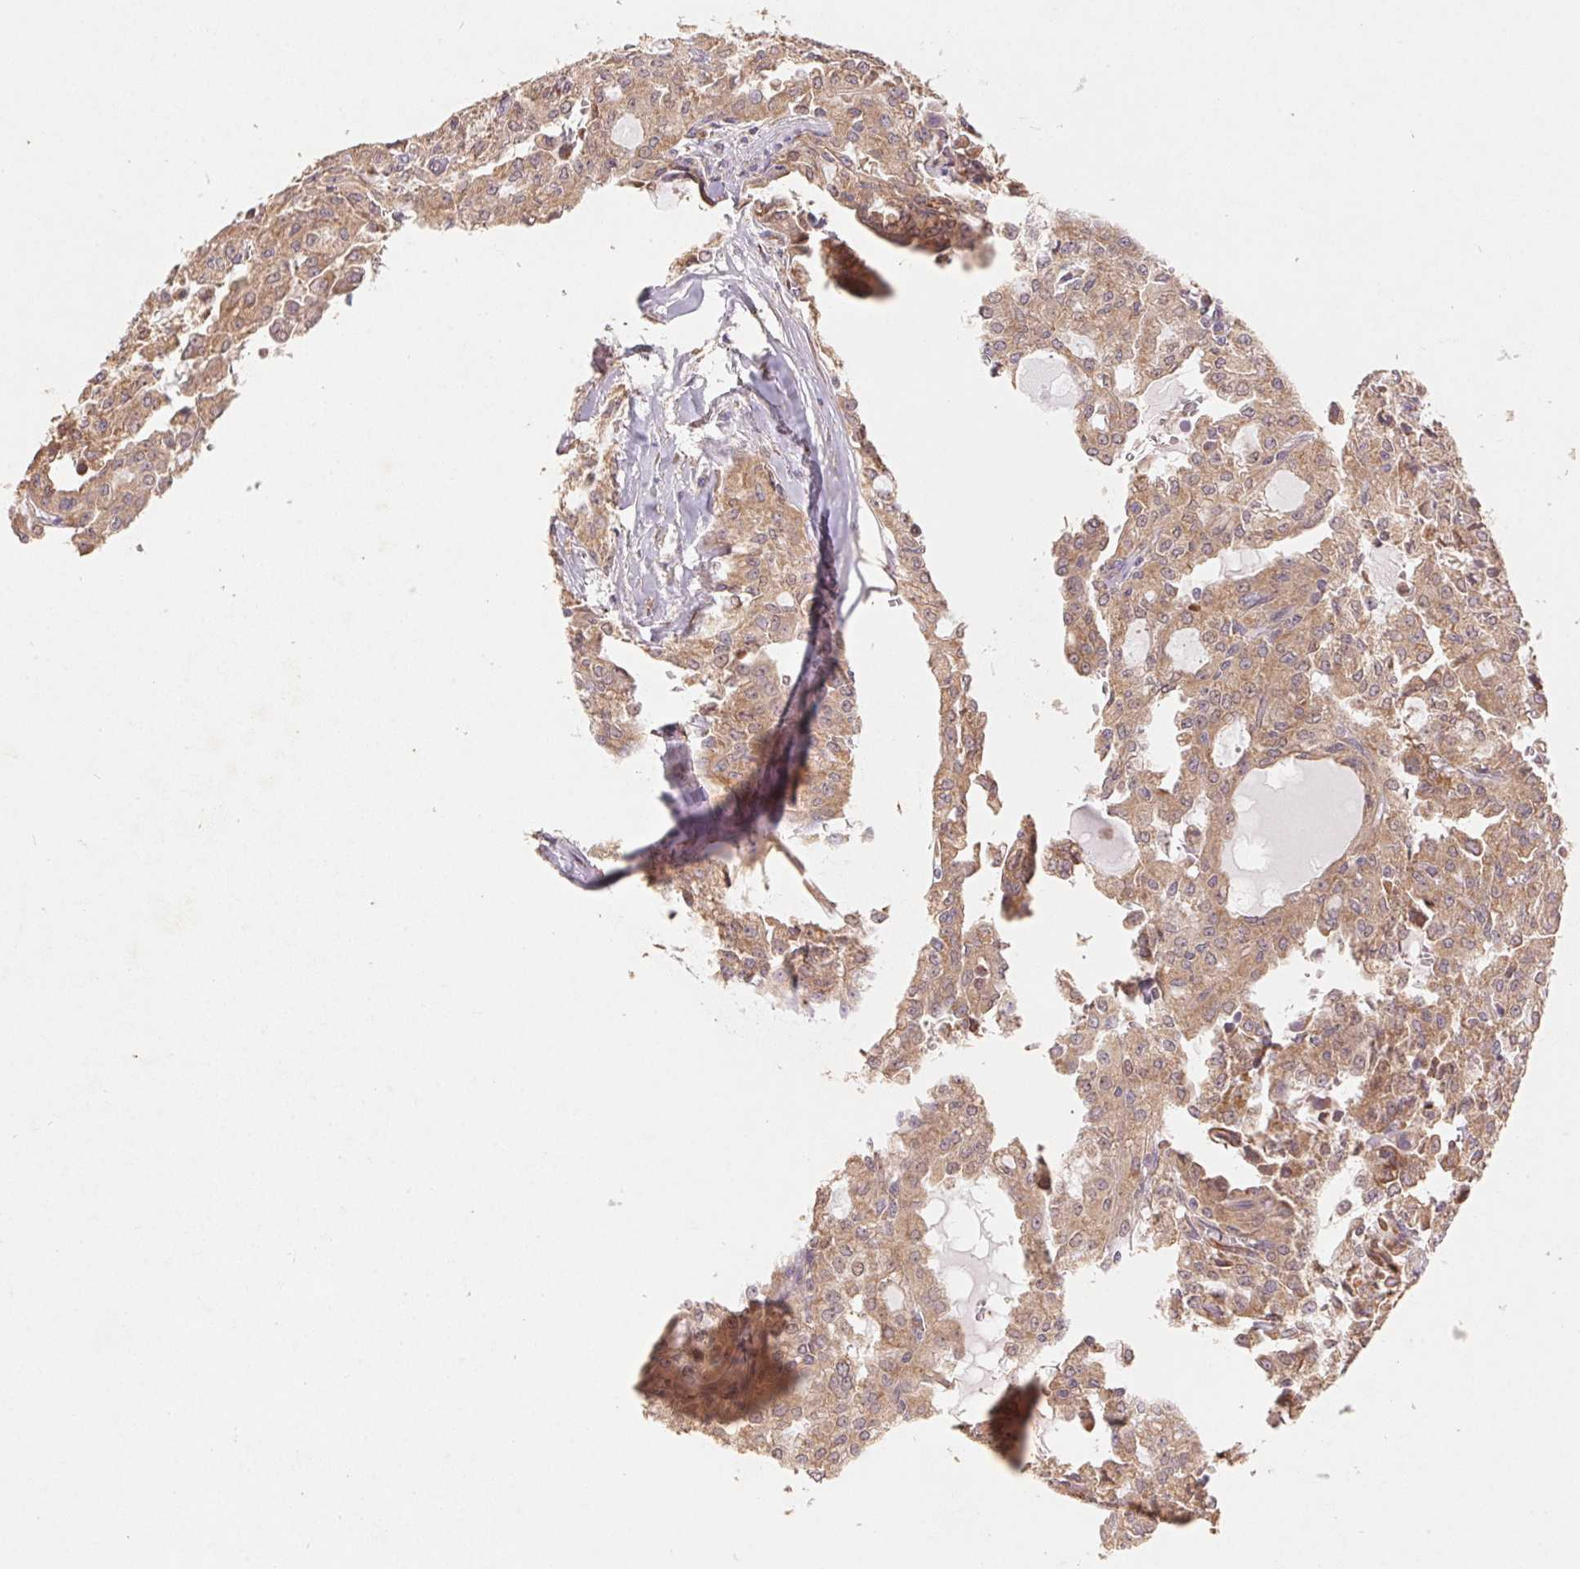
{"staining": {"intensity": "moderate", "quantity": ">75%", "location": "cytoplasmic/membranous"}, "tissue": "head and neck cancer", "cell_type": "Tumor cells", "image_type": "cancer", "snomed": [{"axis": "morphology", "description": "Adenocarcinoma, NOS"}, {"axis": "topography", "description": "Head-Neck"}], "caption": "Protein staining displays moderate cytoplasmic/membranous positivity in about >75% of tumor cells in head and neck cancer (adenocarcinoma).", "gene": "RPL27A", "patient": {"sex": "male", "age": 64}}